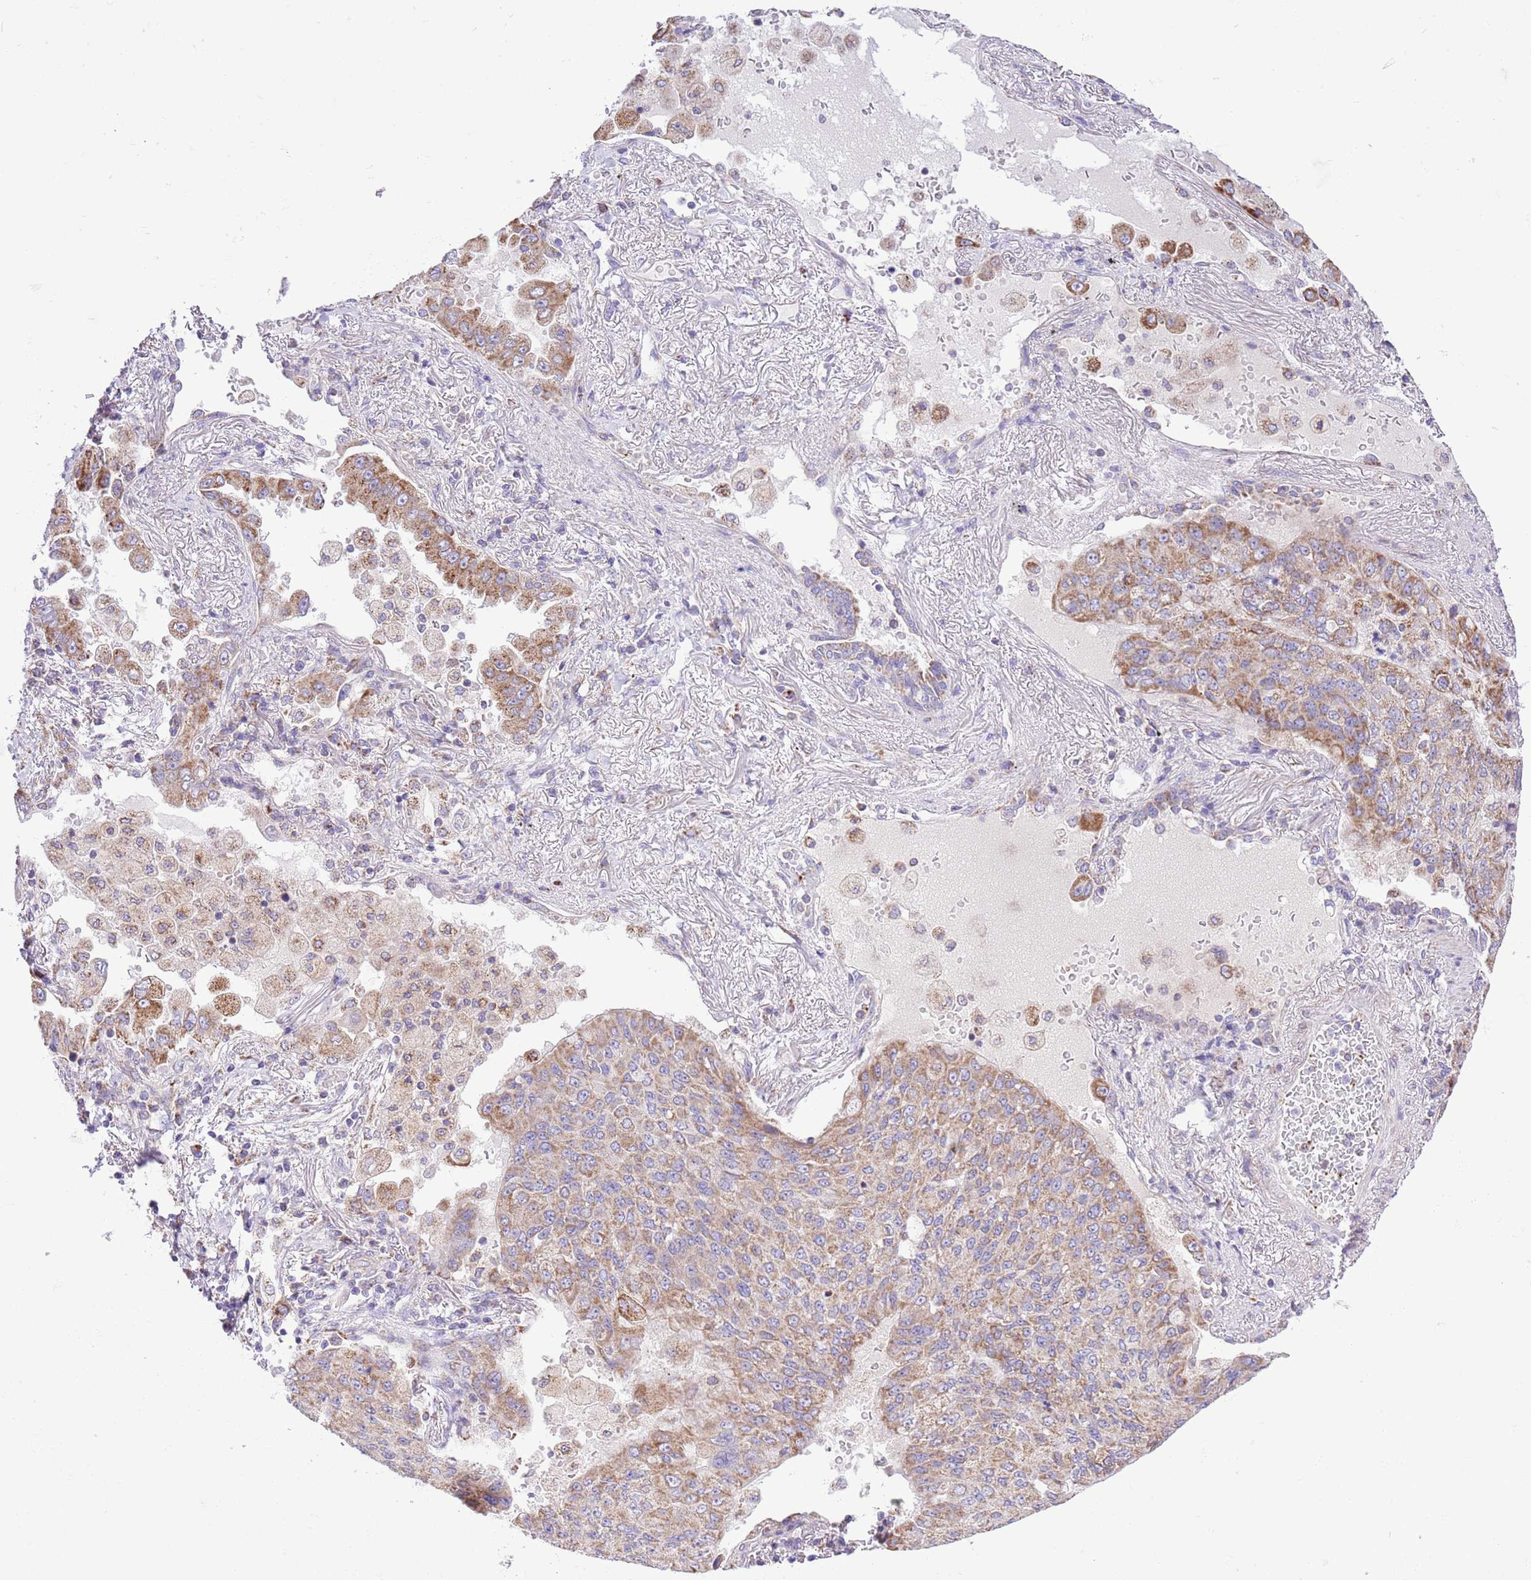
{"staining": {"intensity": "moderate", "quantity": ">75%", "location": "cytoplasmic/membranous"}, "tissue": "lung cancer", "cell_type": "Tumor cells", "image_type": "cancer", "snomed": [{"axis": "morphology", "description": "Squamous cell carcinoma, NOS"}, {"axis": "topography", "description": "Lung"}], "caption": "A high-resolution photomicrograph shows immunohistochemistry staining of squamous cell carcinoma (lung), which exhibits moderate cytoplasmic/membranous expression in about >75% of tumor cells. The protein of interest is stained brown, and the nuclei are stained in blue (DAB IHC with brightfield microscopy, high magnification).", "gene": "SS18L2", "patient": {"sex": "male", "age": 74}}